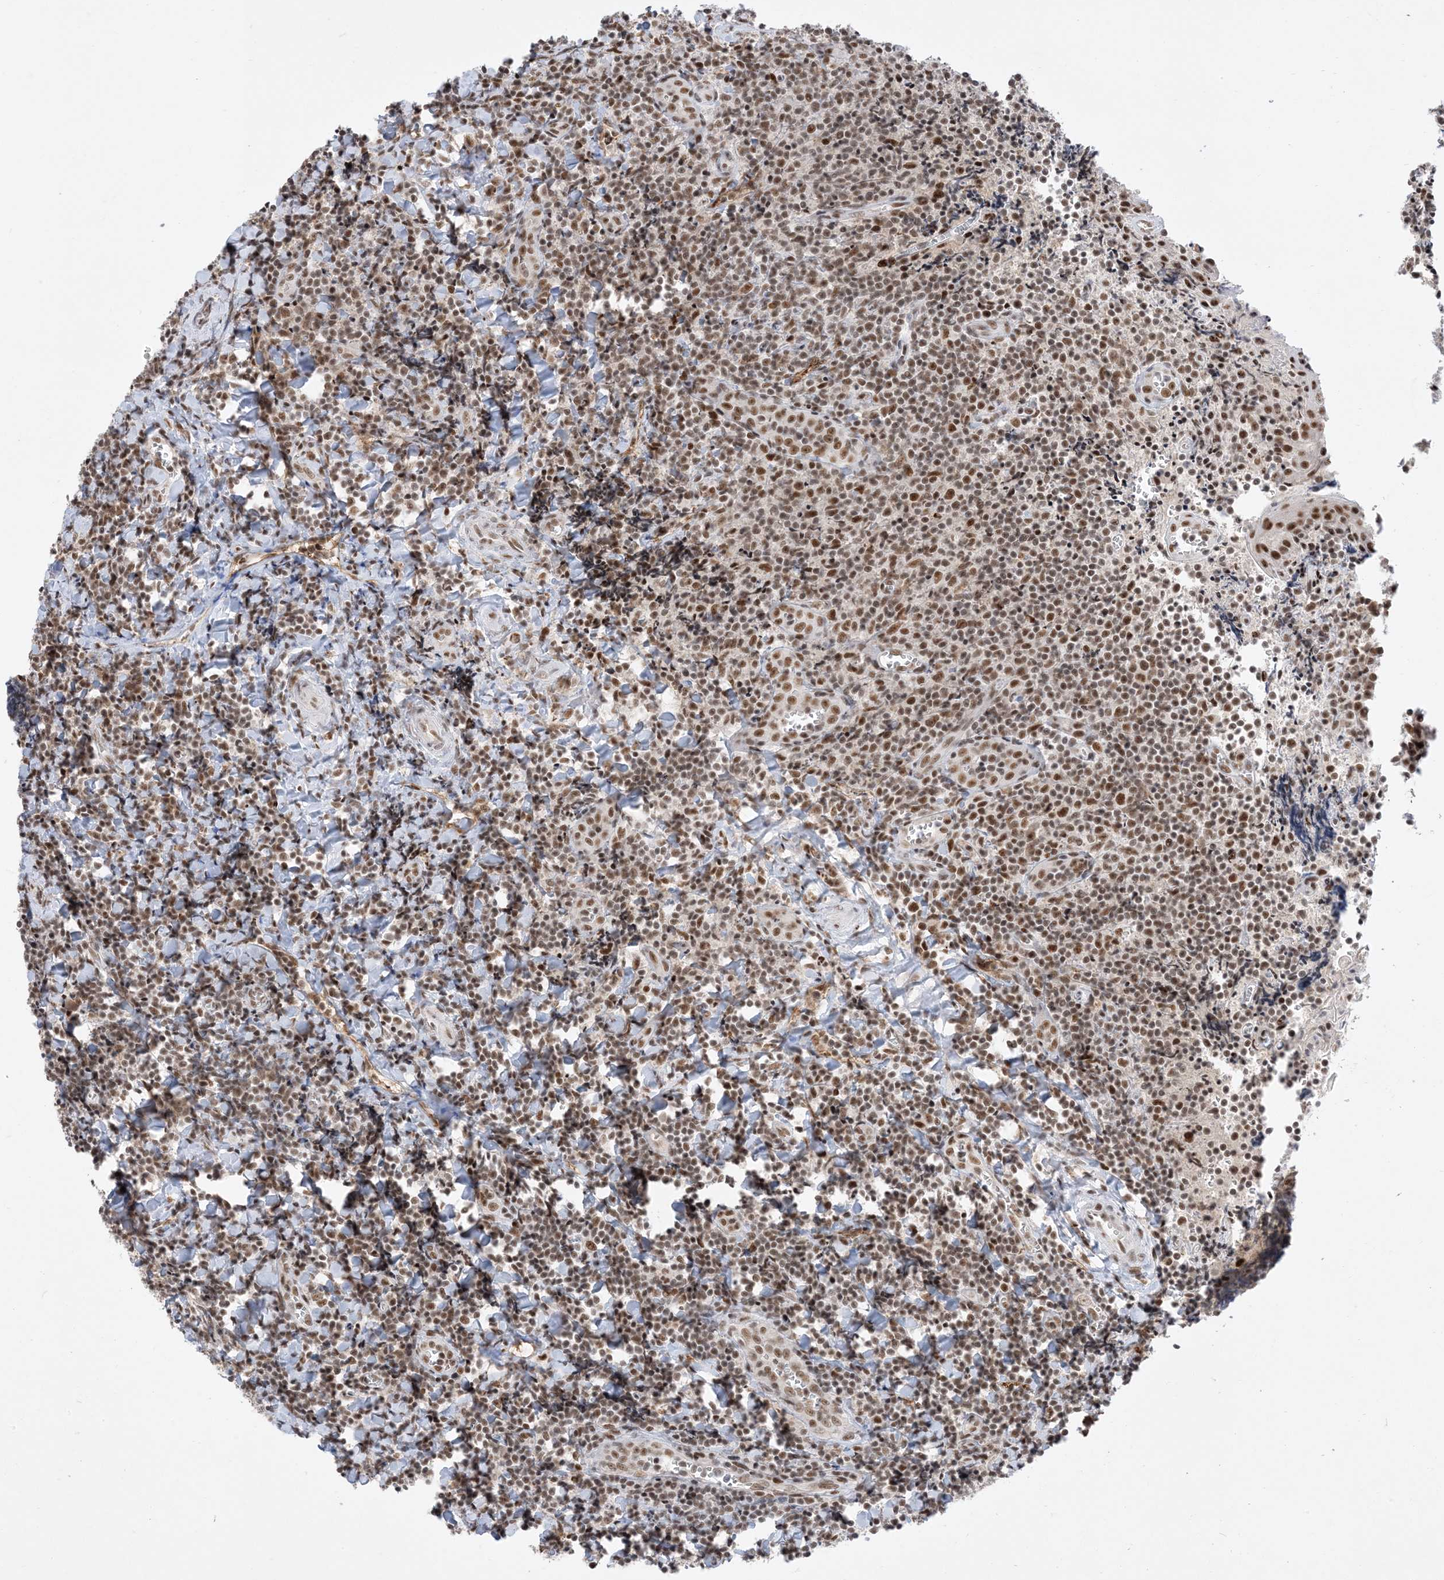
{"staining": {"intensity": "moderate", "quantity": ">75%", "location": "nuclear"}, "tissue": "tonsil", "cell_type": "Germinal center cells", "image_type": "normal", "snomed": [{"axis": "morphology", "description": "Normal tissue, NOS"}, {"axis": "topography", "description": "Tonsil"}], "caption": "A photomicrograph of tonsil stained for a protein reveals moderate nuclear brown staining in germinal center cells.", "gene": "SF3A3", "patient": {"sex": "male", "age": 27}}